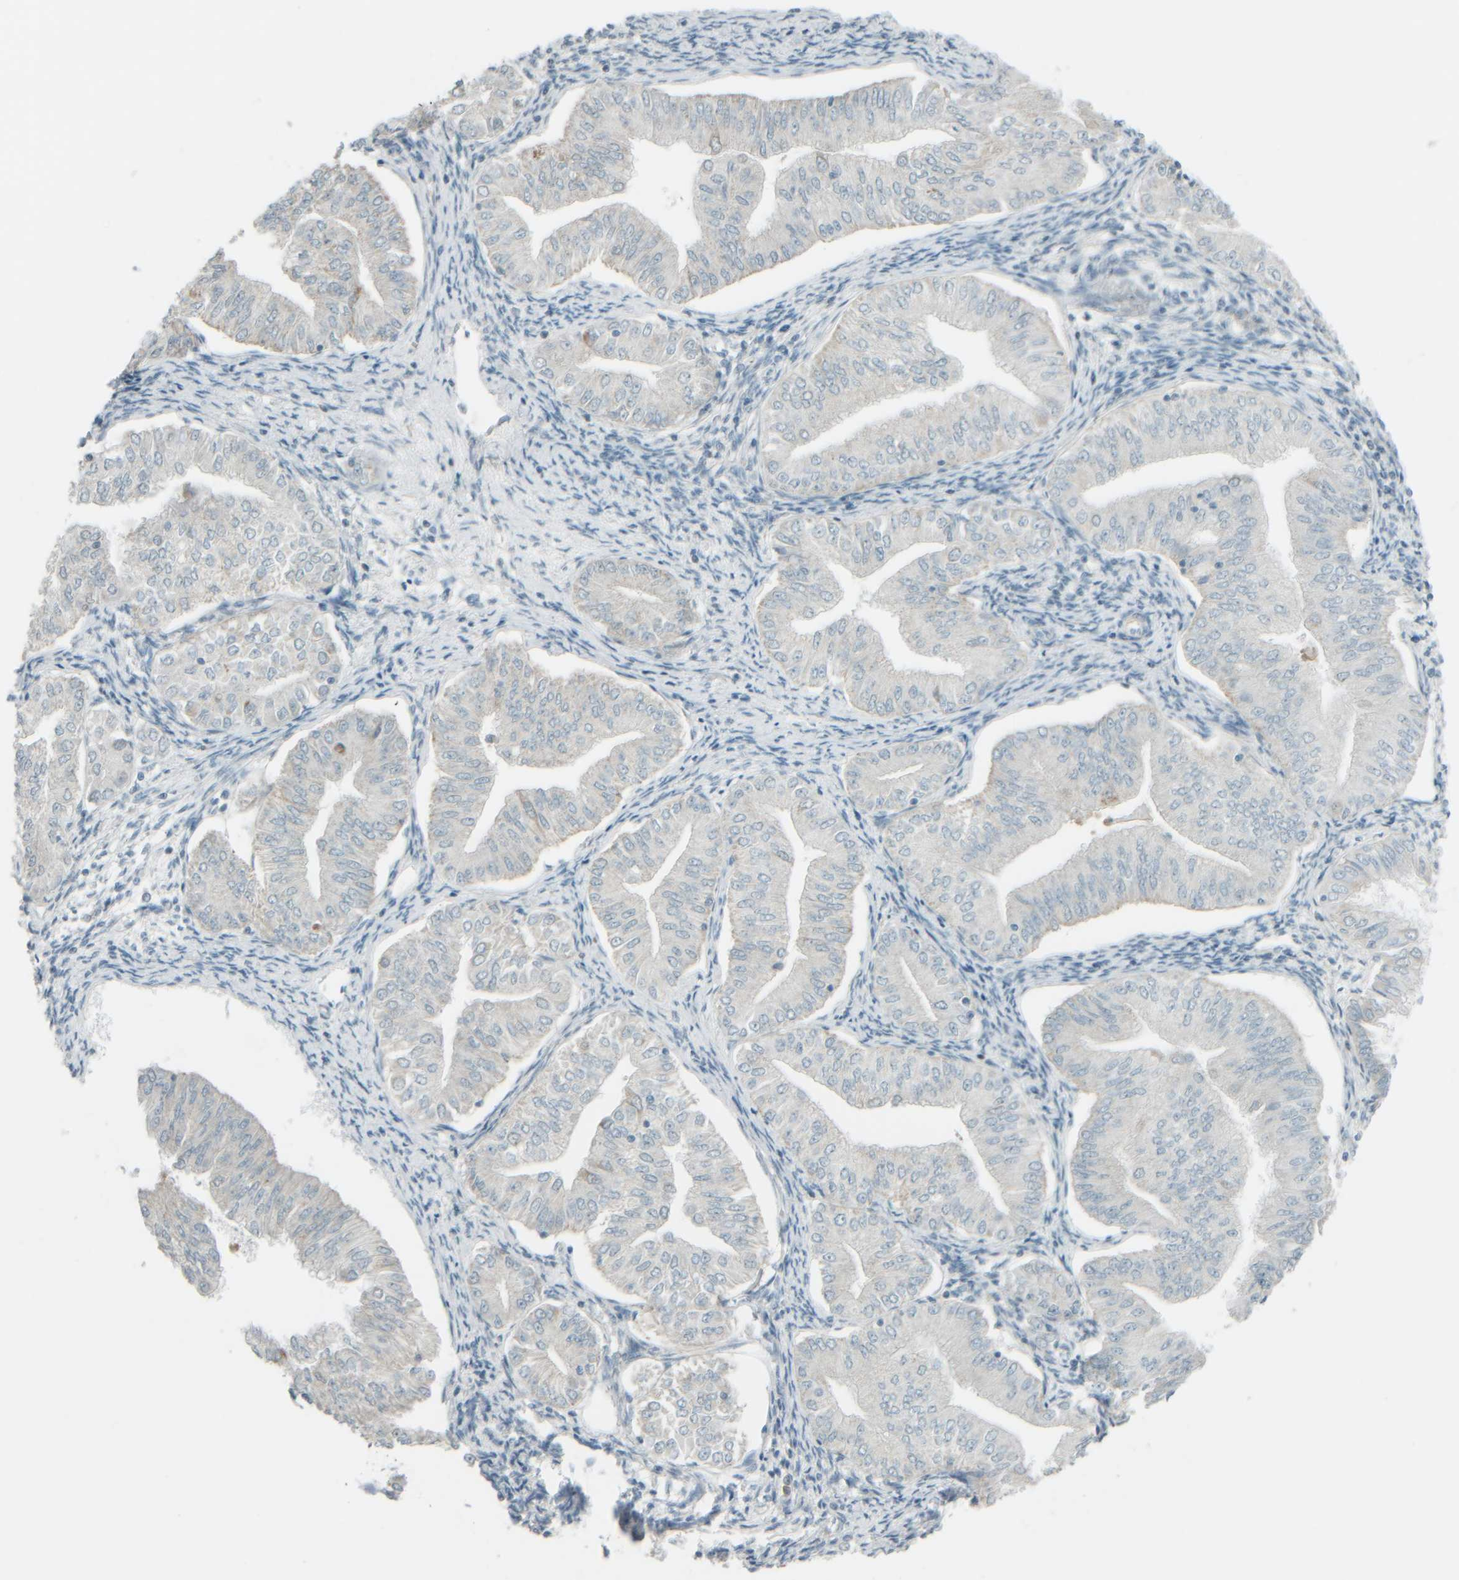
{"staining": {"intensity": "negative", "quantity": "none", "location": "none"}, "tissue": "endometrial cancer", "cell_type": "Tumor cells", "image_type": "cancer", "snomed": [{"axis": "morphology", "description": "Normal tissue, NOS"}, {"axis": "morphology", "description": "Adenocarcinoma, NOS"}, {"axis": "topography", "description": "Endometrium"}], "caption": "An image of human adenocarcinoma (endometrial) is negative for staining in tumor cells.", "gene": "PTGES3L-AARSD1", "patient": {"sex": "female", "age": 53}}